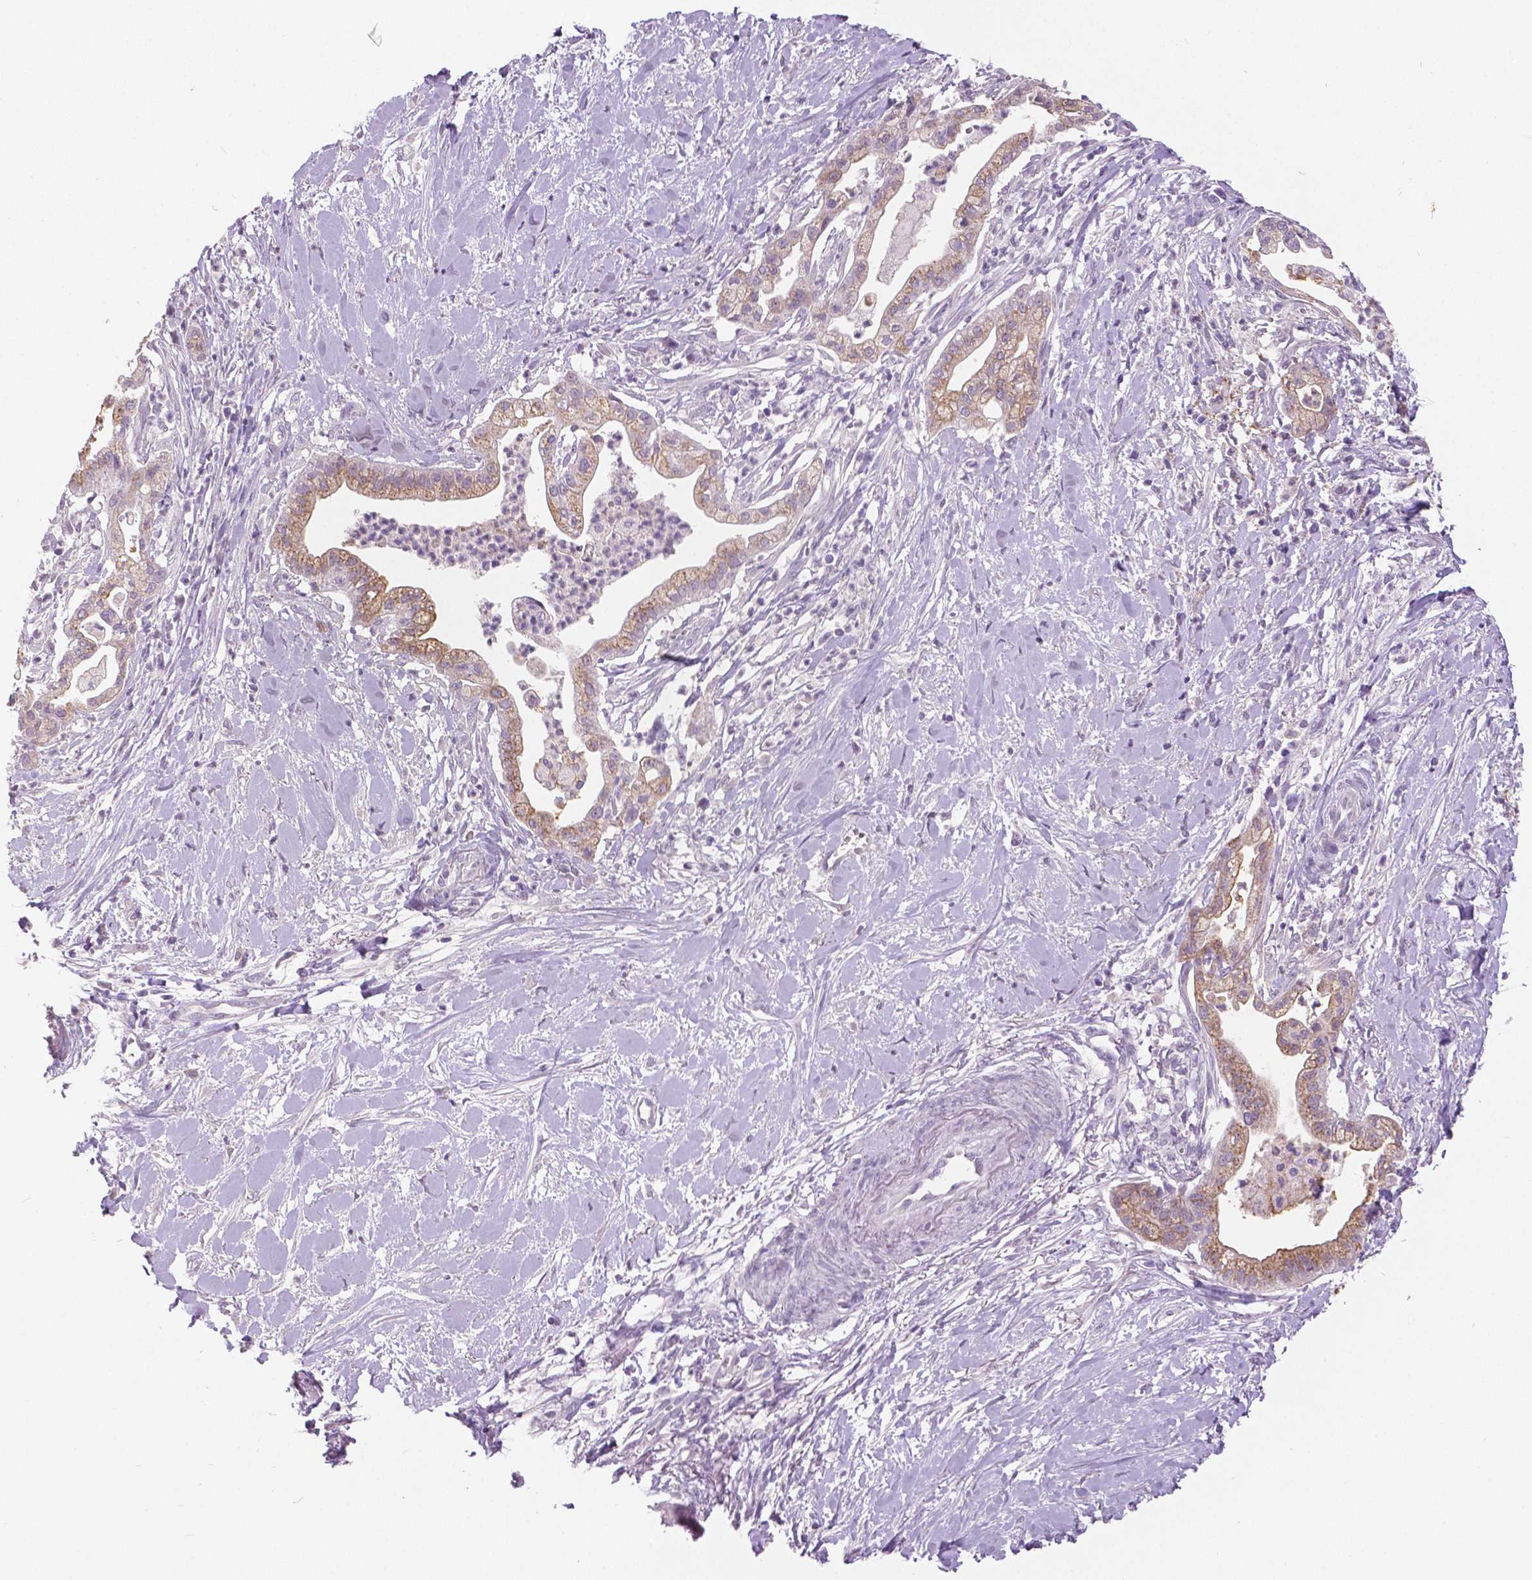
{"staining": {"intensity": "moderate", "quantity": ">75%", "location": "cytoplasmic/membranous"}, "tissue": "pancreatic cancer", "cell_type": "Tumor cells", "image_type": "cancer", "snomed": [{"axis": "morphology", "description": "Normal tissue, NOS"}, {"axis": "morphology", "description": "Adenocarcinoma, NOS"}, {"axis": "topography", "description": "Lymph node"}, {"axis": "topography", "description": "Pancreas"}], "caption": "Pancreatic cancer (adenocarcinoma) was stained to show a protein in brown. There is medium levels of moderate cytoplasmic/membranous positivity in about >75% of tumor cells.", "gene": "GRIN2A", "patient": {"sex": "female", "age": 58}}